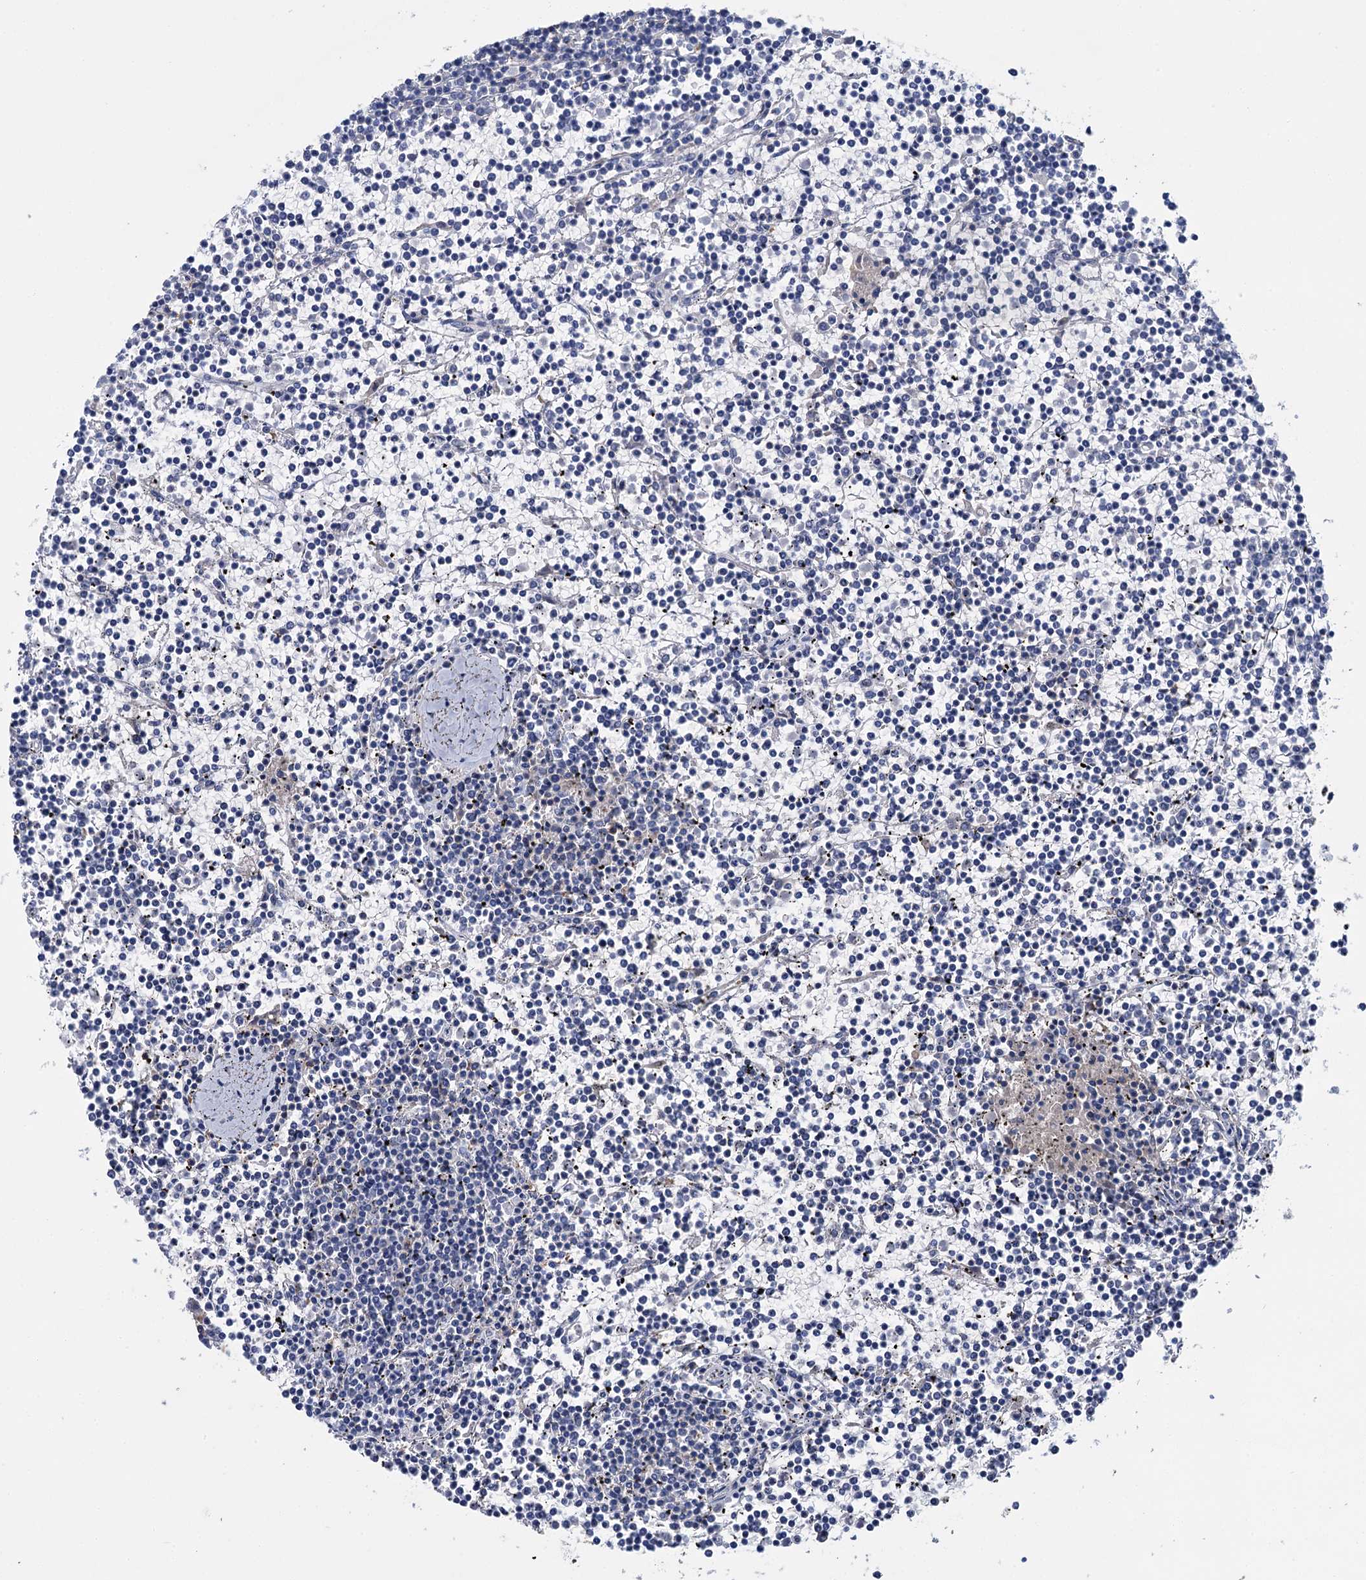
{"staining": {"intensity": "negative", "quantity": "none", "location": "none"}, "tissue": "lymphoma", "cell_type": "Tumor cells", "image_type": "cancer", "snomed": [{"axis": "morphology", "description": "Malignant lymphoma, non-Hodgkin's type, Low grade"}, {"axis": "topography", "description": "Spleen"}], "caption": "Immunohistochemistry photomicrograph of neoplastic tissue: lymphoma stained with DAB demonstrates no significant protein expression in tumor cells.", "gene": "FGFR2", "patient": {"sex": "female", "age": 19}}